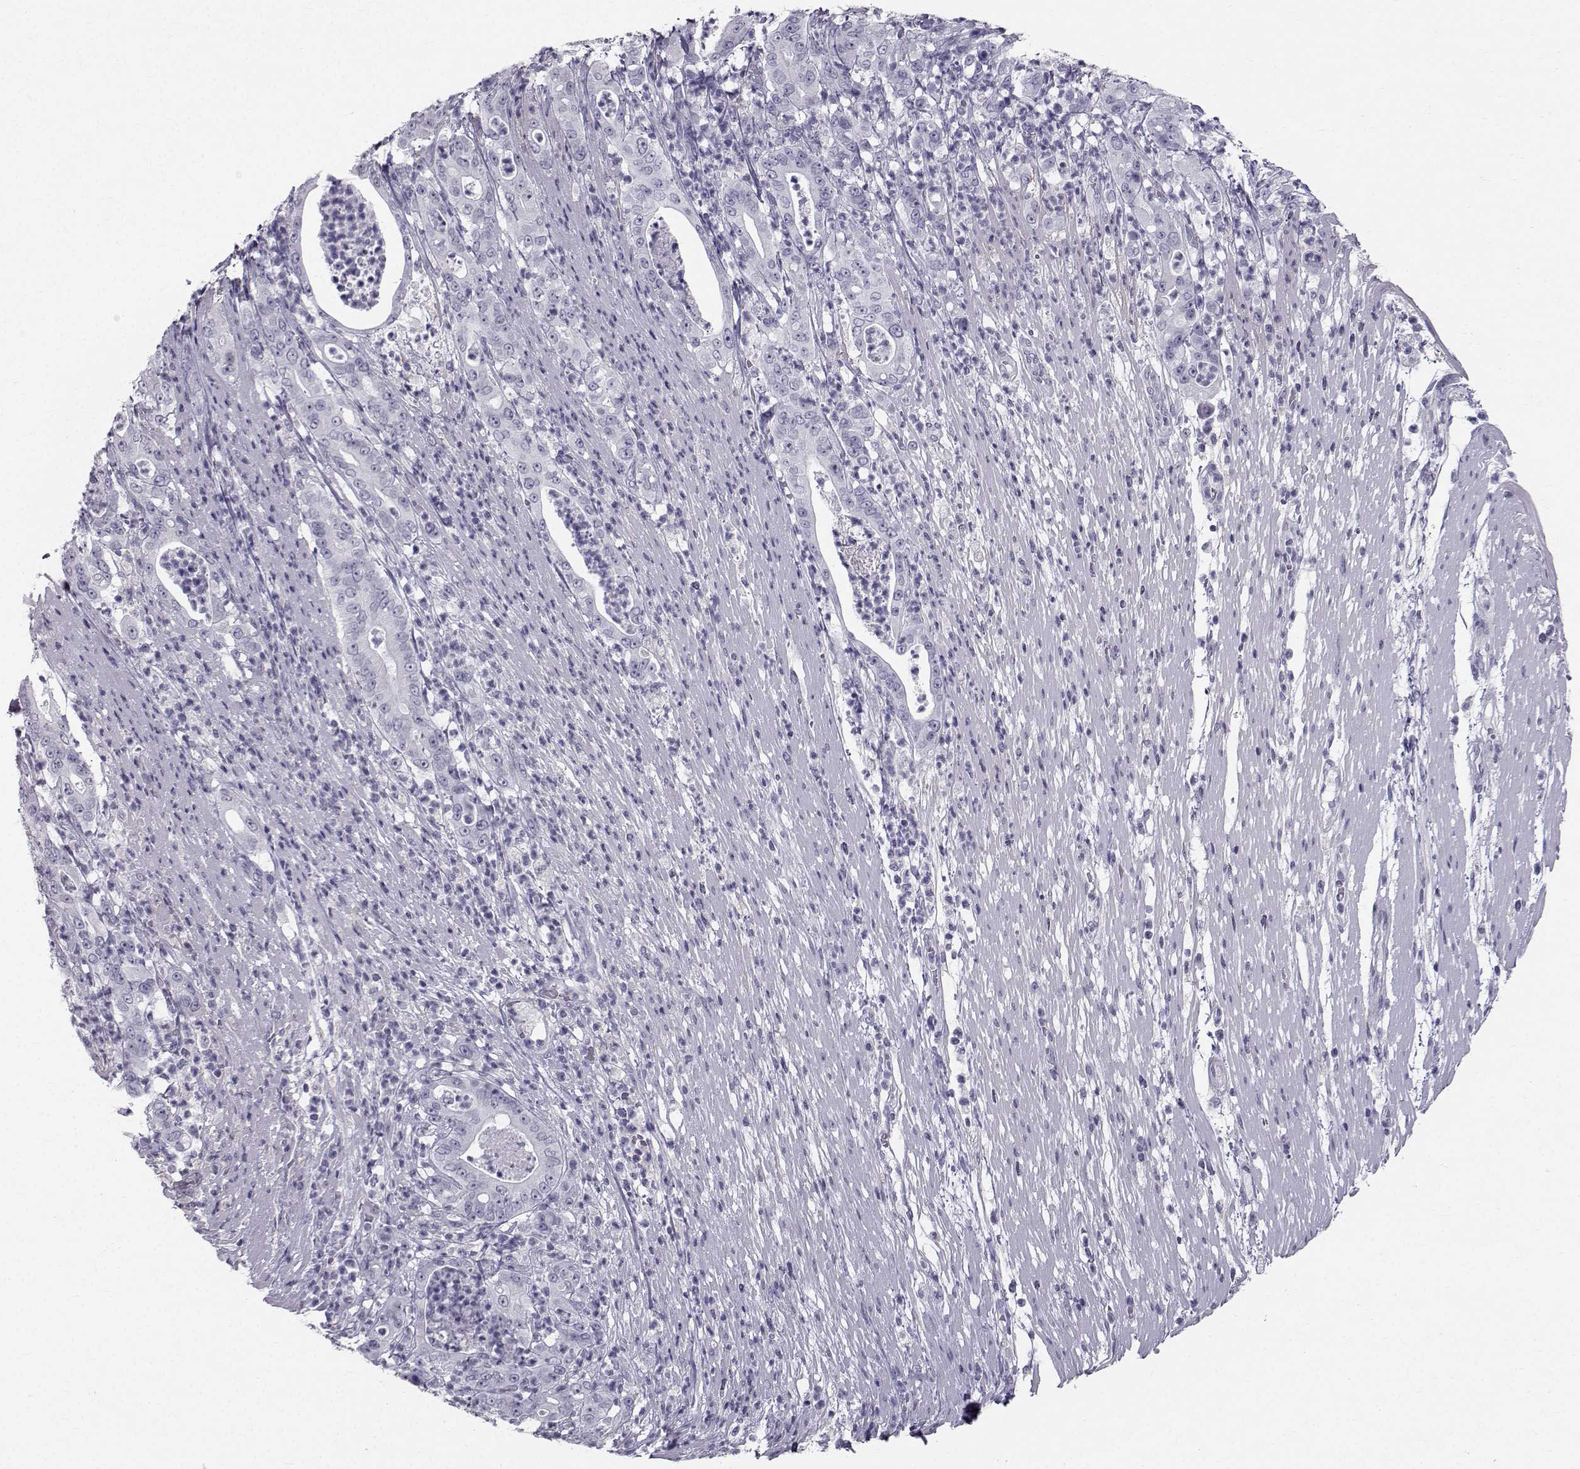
{"staining": {"intensity": "negative", "quantity": "none", "location": "none"}, "tissue": "pancreatic cancer", "cell_type": "Tumor cells", "image_type": "cancer", "snomed": [{"axis": "morphology", "description": "Adenocarcinoma, NOS"}, {"axis": "topography", "description": "Pancreas"}], "caption": "DAB (3,3'-diaminobenzidine) immunohistochemical staining of pancreatic adenocarcinoma exhibits no significant positivity in tumor cells.", "gene": "SPDYE4", "patient": {"sex": "male", "age": 71}}